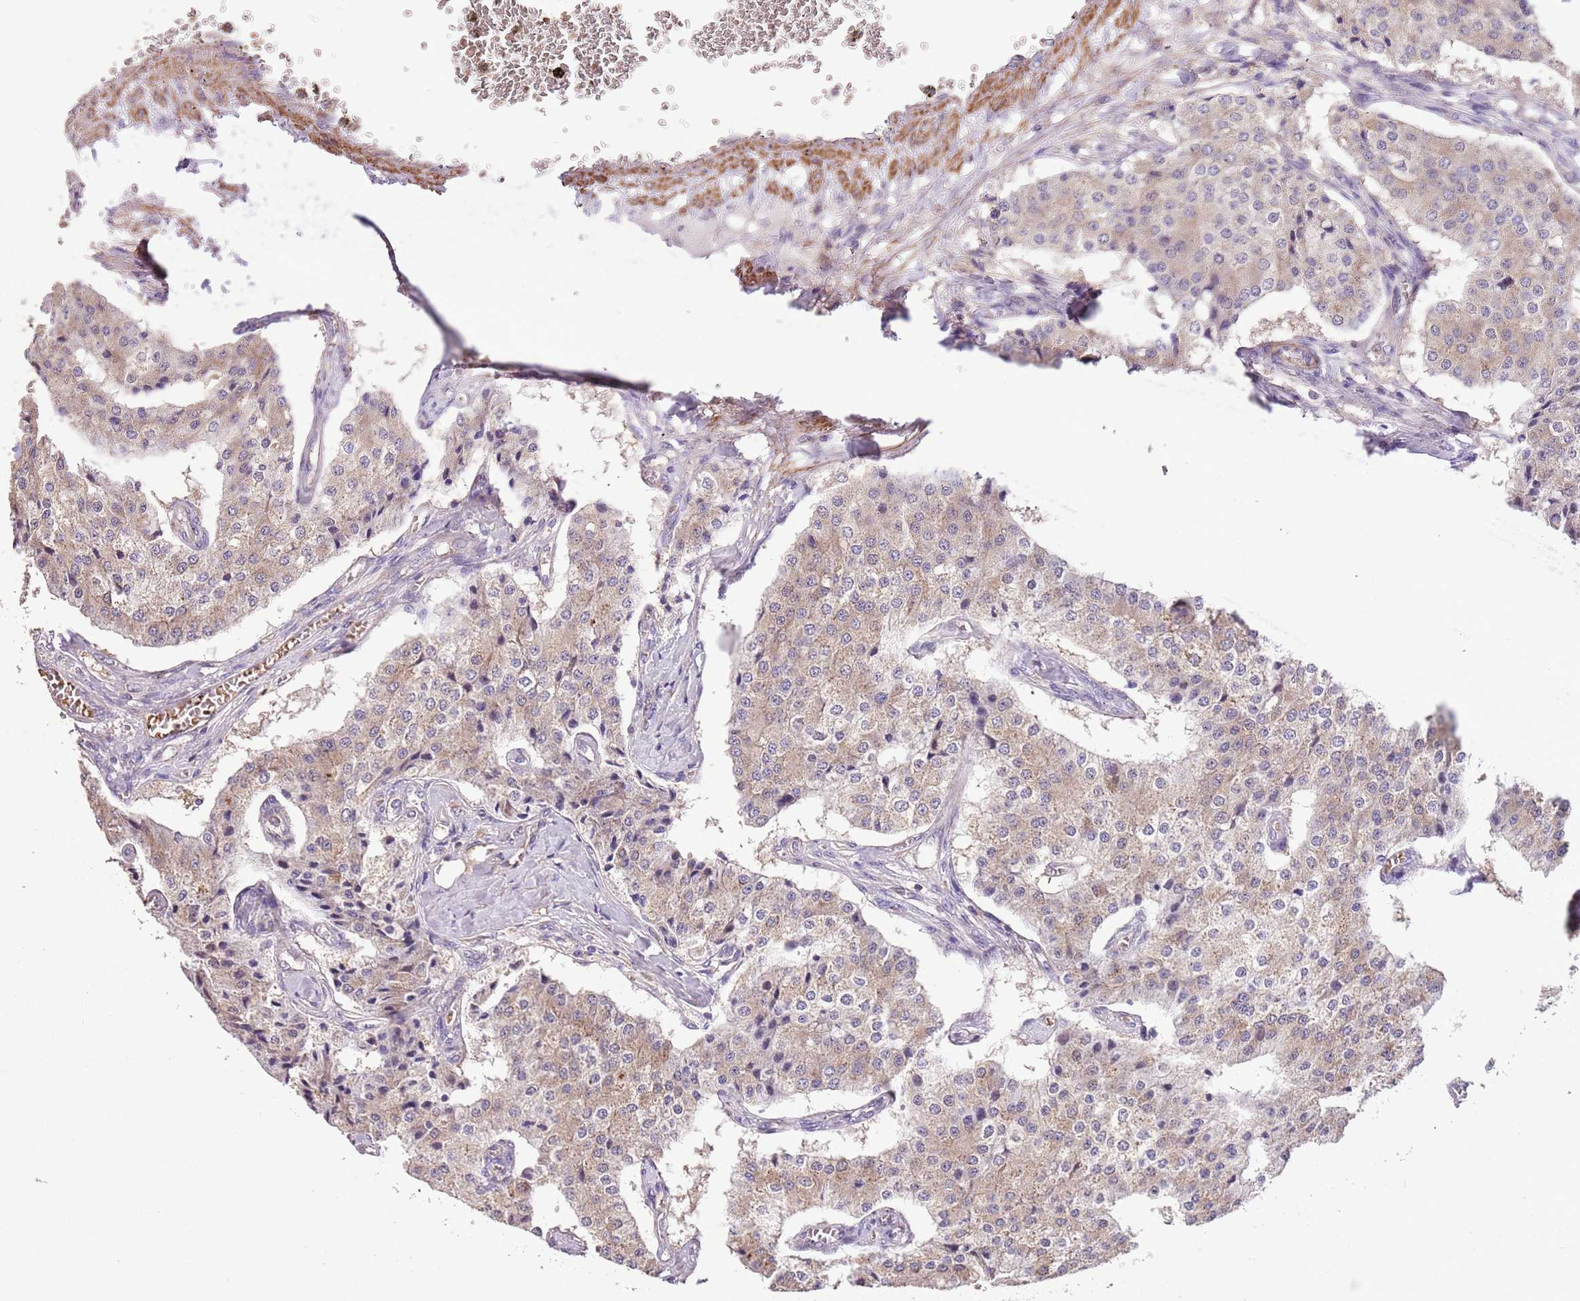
{"staining": {"intensity": "weak", "quantity": ">75%", "location": "cytoplasmic/membranous"}, "tissue": "carcinoid", "cell_type": "Tumor cells", "image_type": "cancer", "snomed": [{"axis": "morphology", "description": "Carcinoid, malignant, NOS"}, {"axis": "topography", "description": "Colon"}], "caption": "An immunohistochemistry (IHC) micrograph of neoplastic tissue is shown. Protein staining in brown highlights weak cytoplasmic/membranous positivity in carcinoid within tumor cells.", "gene": "PIGA", "patient": {"sex": "female", "age": 52}}